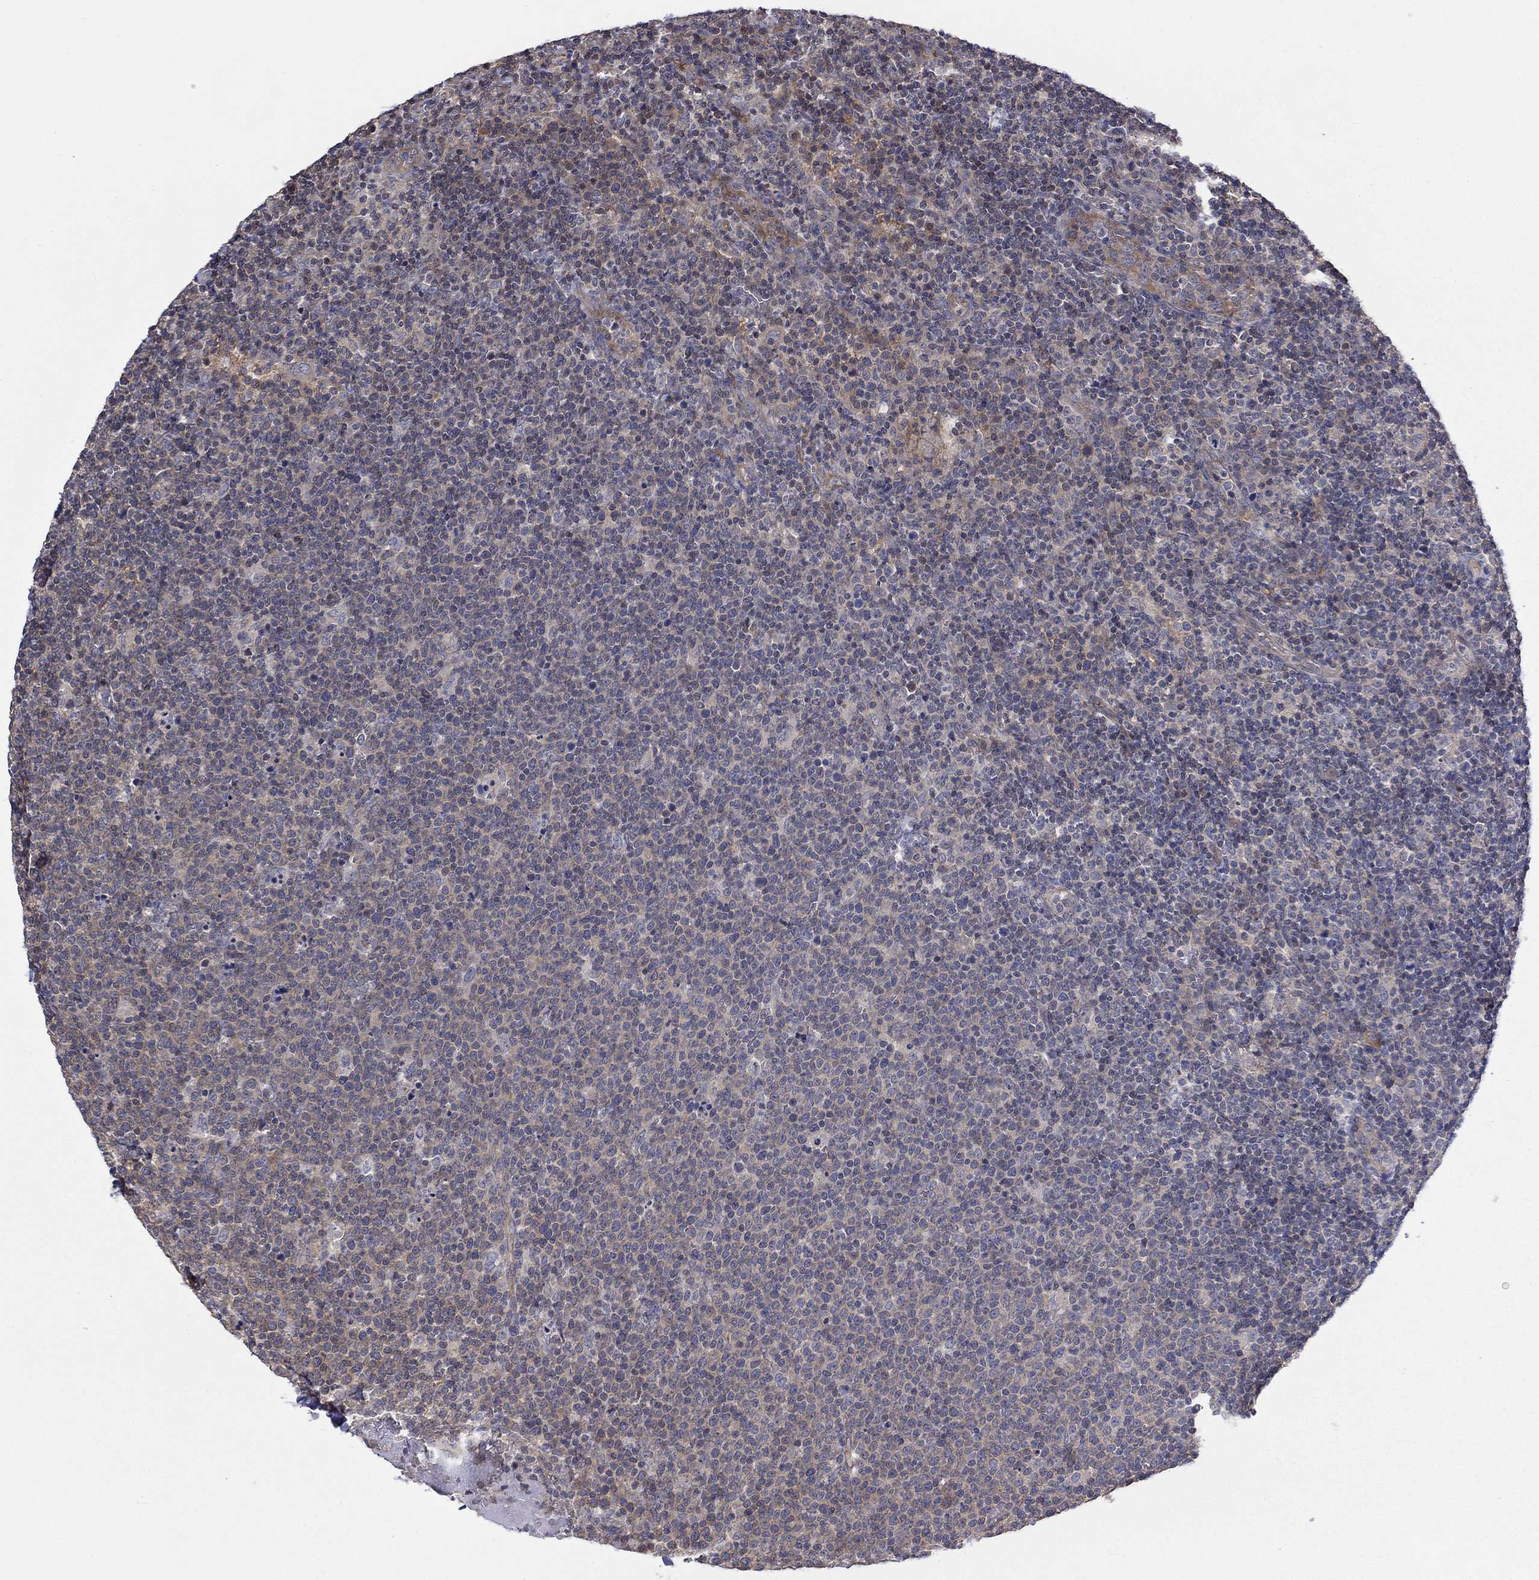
{"staining": {"intensity": "negative", "quantity": "none", "location": "none"}, "tissue": "lymphoma", "cell_type": "Tumor cells", "image_type": "cancer", "snomed": [{"axis": "morphology", "description": "Malignant lymphoma, non-Hodgkin's type, High grade"}, {"axis": "topography", "description": "Lymph node"}], "caption": "Immunohistochemistry (IHC) histopathology image of neoplastic tissue: human lymphoma stained with DAB reveals no significant protein positivity in tumor cells. (DAB immunohistochemistry with hematoxylin counter stain).", "gene": "PDZD2", "patient": {"sex": "male", "age": 61}}